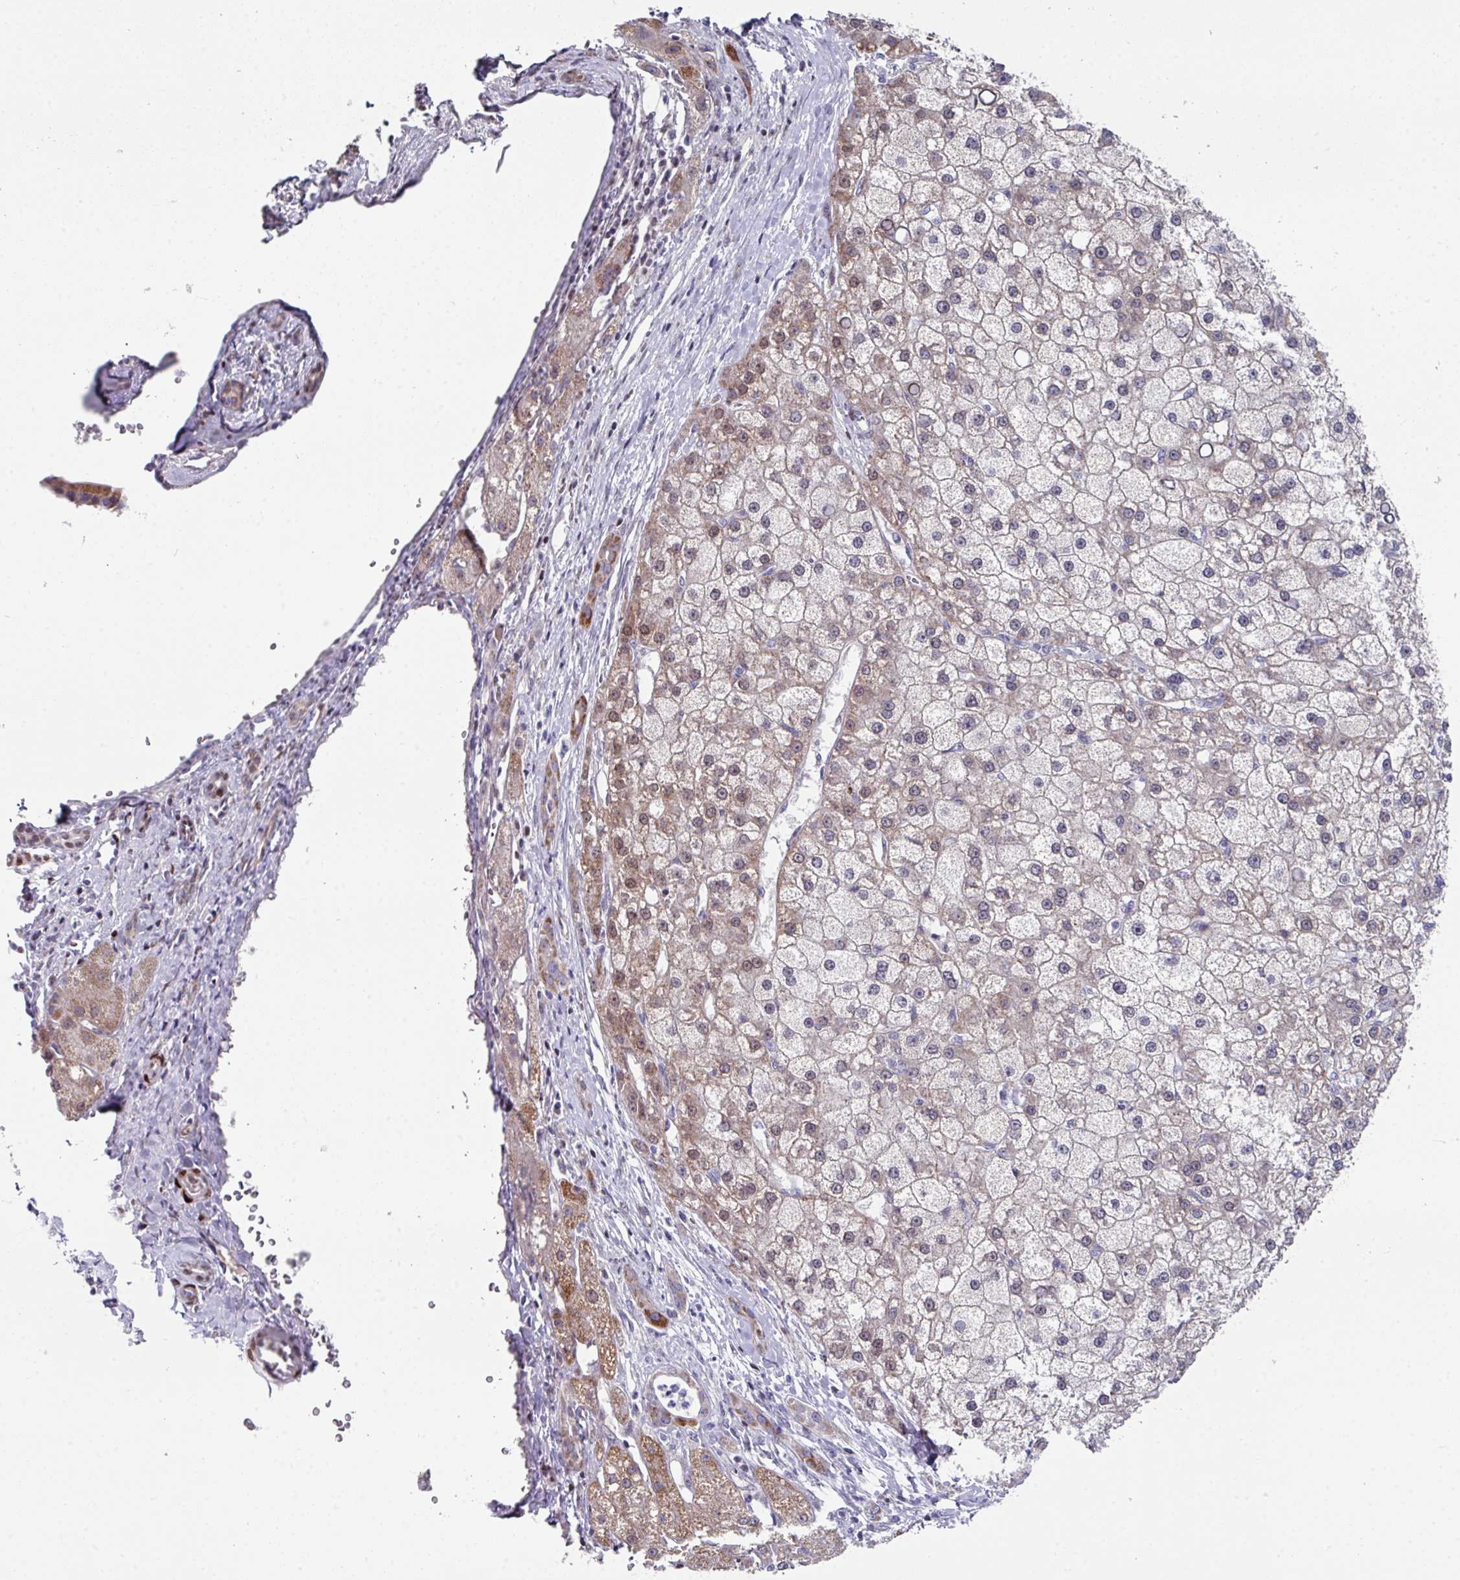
{"staining": {"intensity": "moderate", "quantity": "25%-75%", "location": "cytoplasmic/membranous,nuclear"}, "tissue": "liver cancer", "cell_type": "Tumor cells", "image_type": "cancer", "snomed": [{"axis": "morphology", "description": "Carcinoma, Hepatocellular, NOS"}, {"axis": "topography", "description": "Liver"}], "caption": "Moderate cytoplasmic/membranous and nuclear protein positivity is seen in about 25%-75% of tumor cells in liver hepatocellular carcinoma.", "gene": "CBX7", "patient": {"sex": "male", "age": 67}}